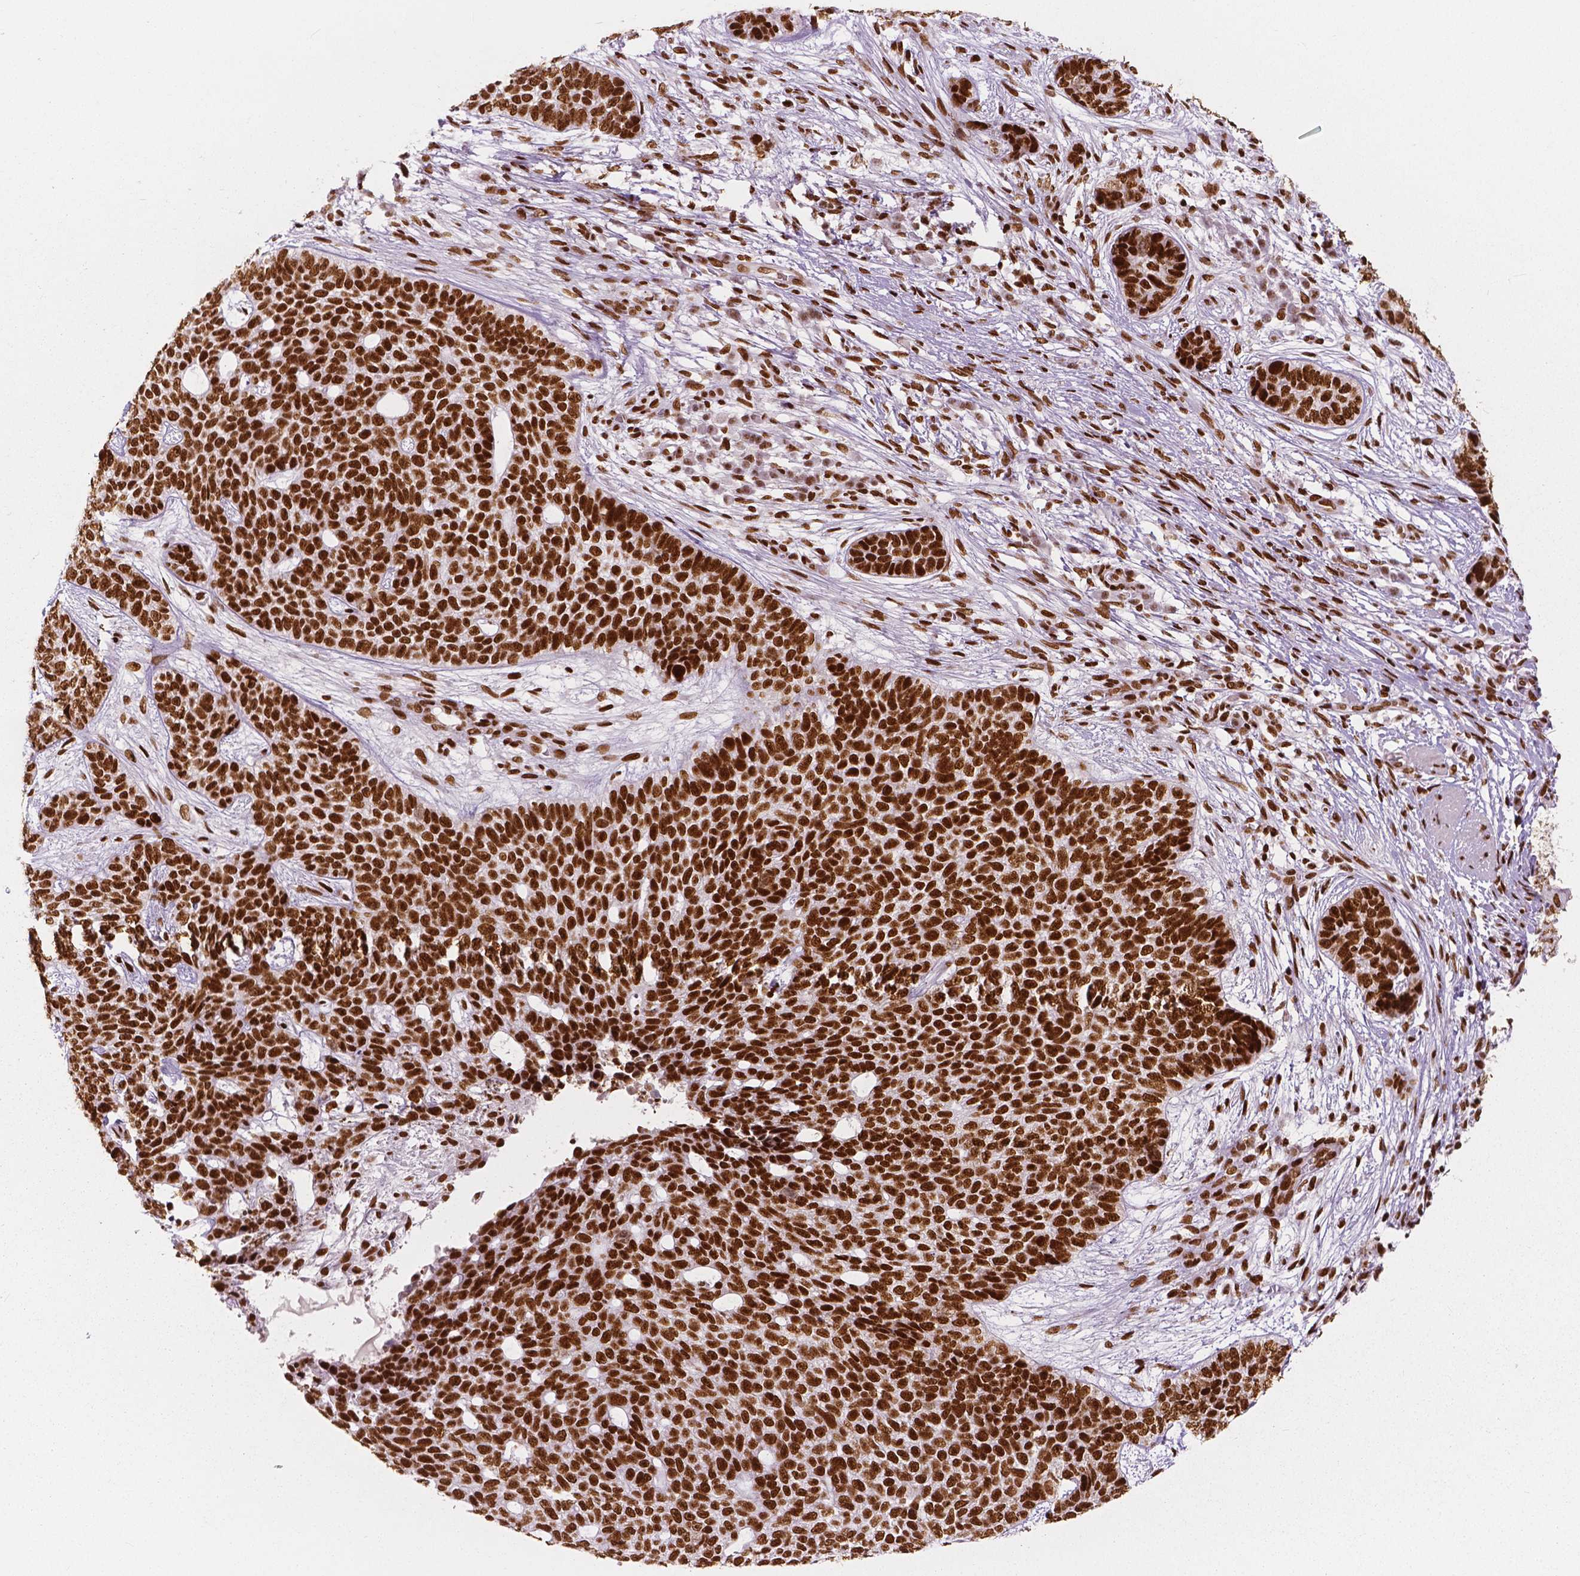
{"staining": {"intensity": "strong", "quantity": ">75%", "location": "nuclear"}, "tissue": "skin cancer", "cell_type": "Tumor cells", "image_type": "cancer", "snomed": [{"axis": "morphology", "description": "Basal cell carcinoma"}, {"axis": "topography", "description": "Skin"}], "caption": "Approximately >75% of tumor cells in human basal cell carcinoma (skin) show strong nuclear protein positivity as visualized by brown immunohistochemical staining.", "gene": "BRD4", "patient": {"sex": "female", "age": 69}}